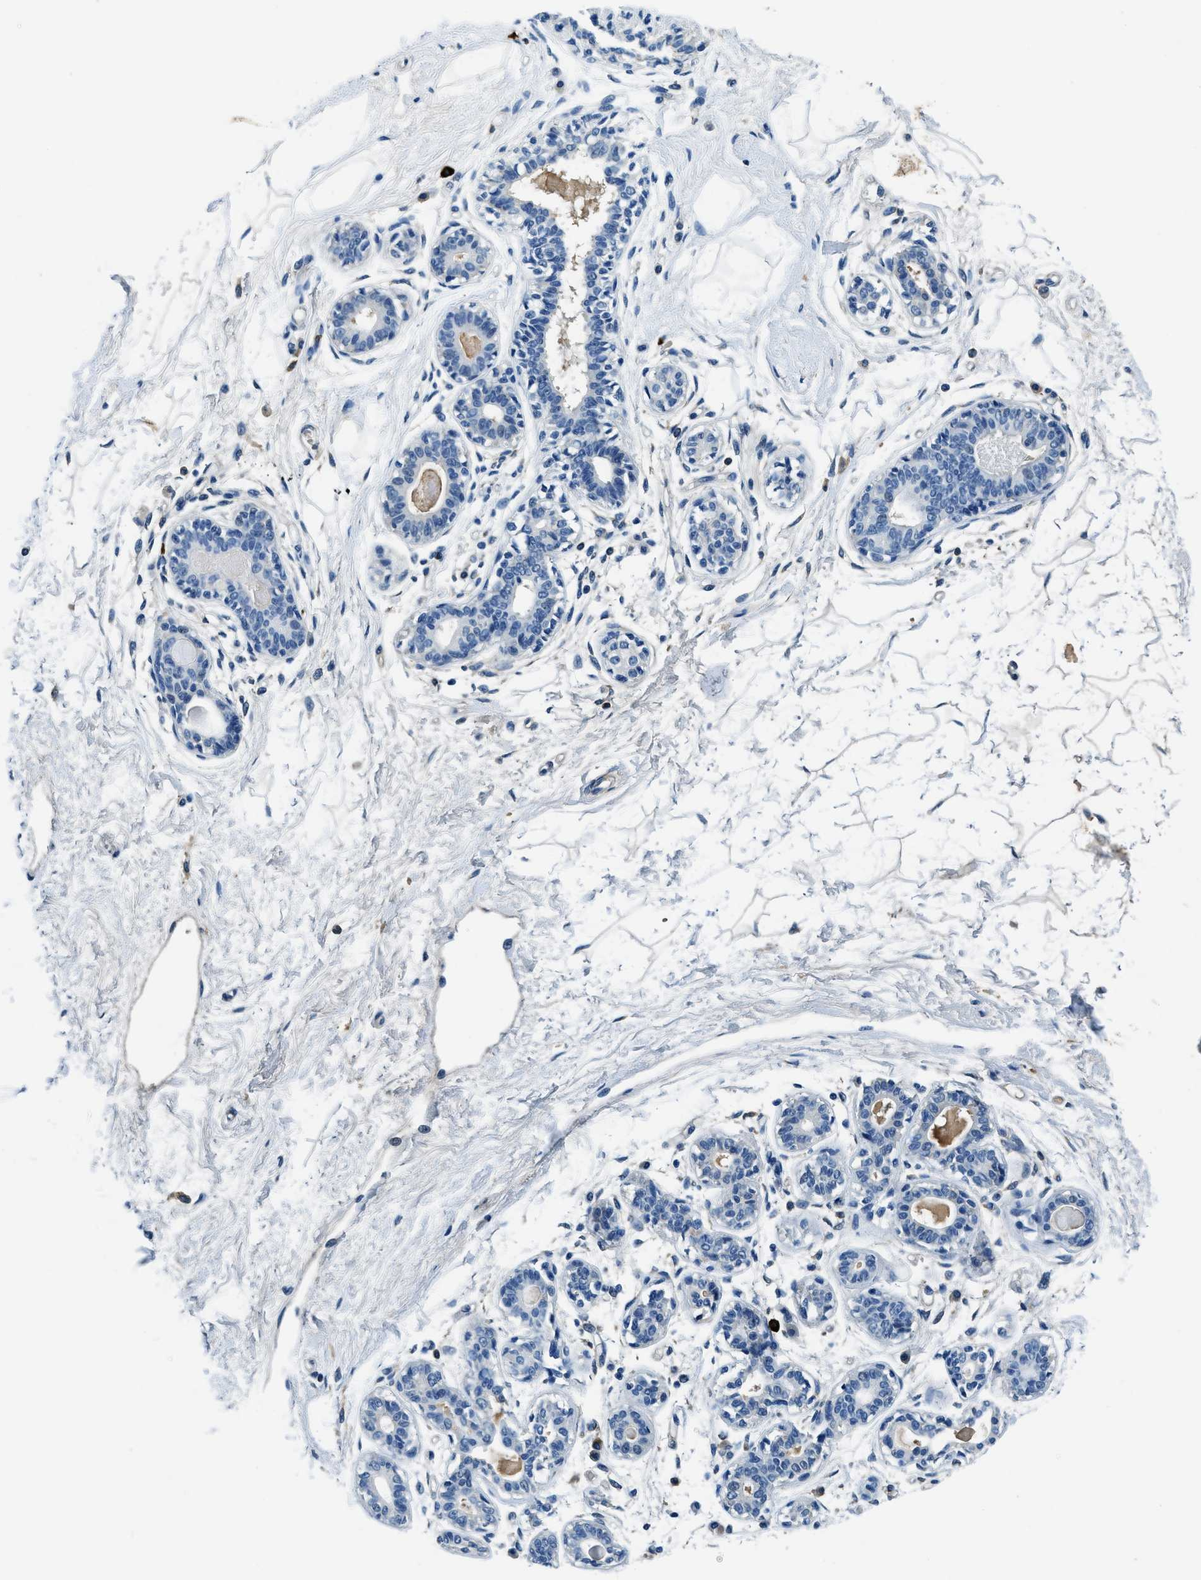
{"staining": {"intensity": "weak", "quantity": ">75%", "location": "cytoplasmic/membranous"}, "tissue": "breast", "cell_type": "Adipocytes", "image_type": "normal", "snomed": [{"axis": "morphology", "description": "Normal tissue, NOS"}, {"axis": "topography", "description": "Breast"}], "caption": "Breast stained with a brown dye reveals weak cytoplasmic/membranous positive positivity in approximately >75% of adipocytes.", "gene": "TMEM186", "patient": {"sex": "female", "age": 45}}